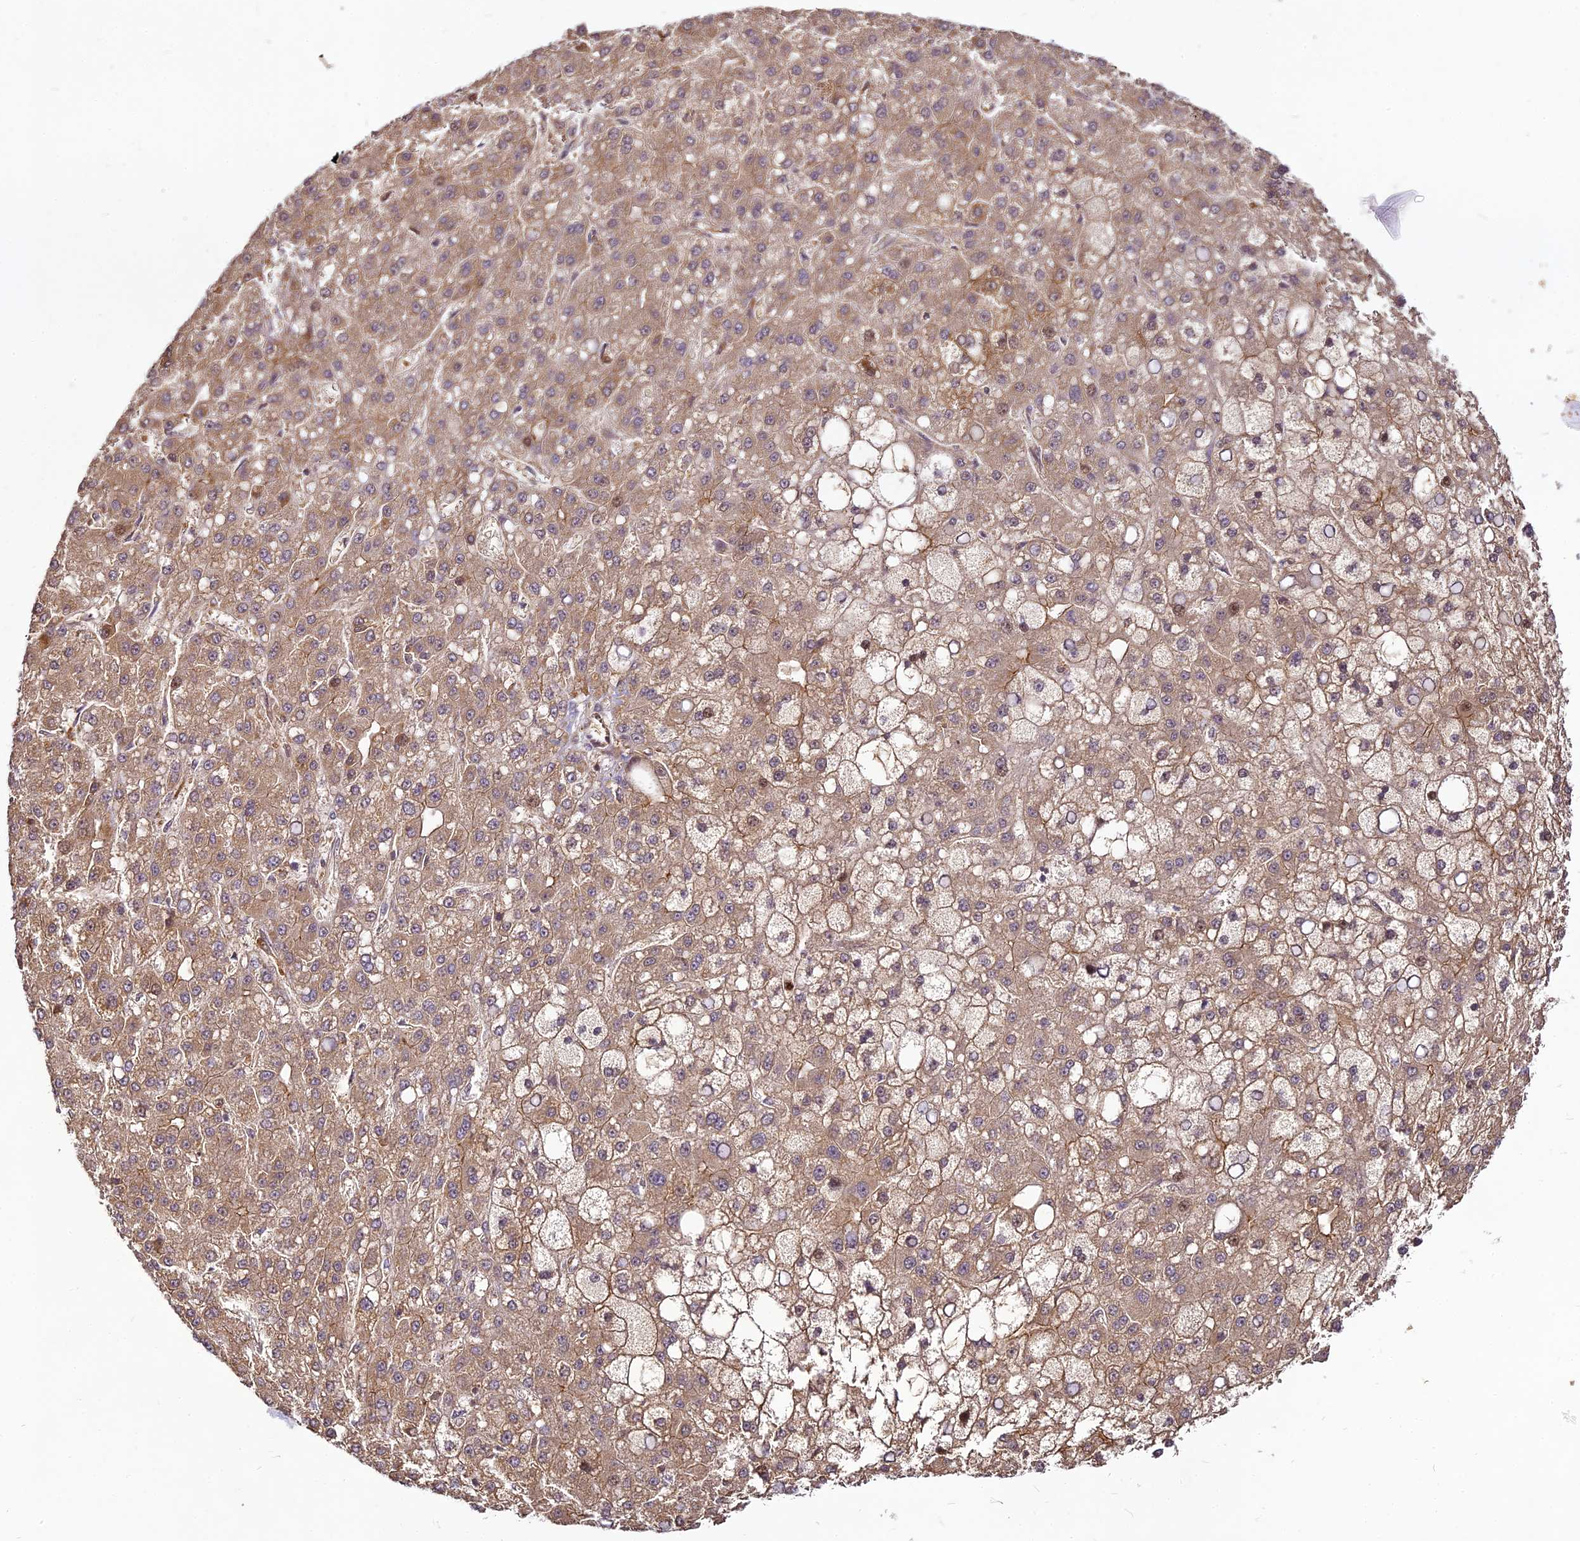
{"staining": {"intensity": "moderate", "quantity": "25%-75%", "location": "cytoplasmic/membranous"}, "tissue": "liver cancer", "cell_type": "Tumor cells", "image_type": "cancer", "snomed": [{"axis": "morphology", "description": "Carcinoma, Hepatocellular, NOS"}, {"axis": "topography", "description": "Liver"}], "caption": "Liver cancer (hepatocellular carcinoma) stained with DAB (3,3'-diaminobenzidine) immunohistochemistry displays medium levels of moderate cytoplasmic/membranous staining in about 25%-75% of tumor cells.", "gene": "BCDIN3D", "patient": {"sex": "male", "age": 67}}